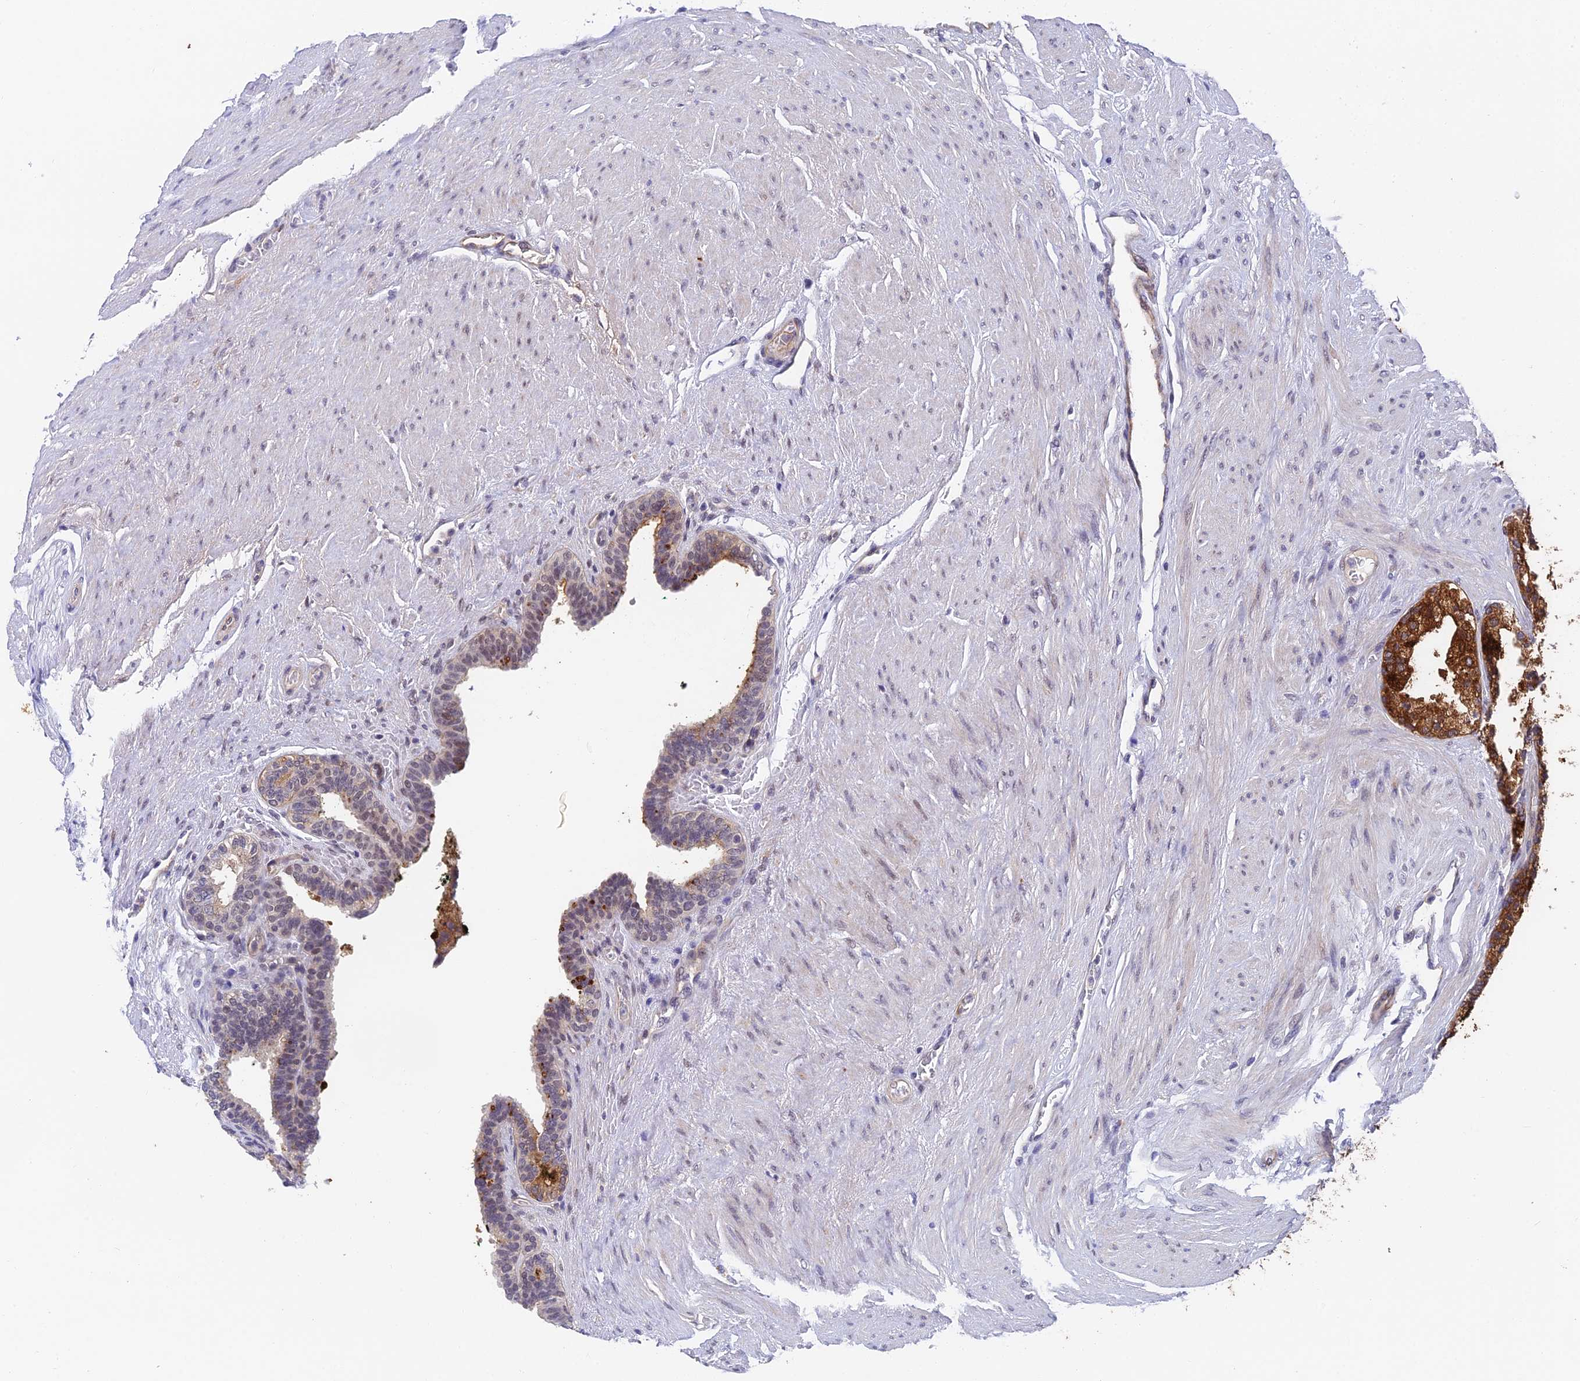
{"staining": {"intensity": "strong", "quantity": "<25%", "location": "cytoplasmic/membranous"}, "tissue": "prostate cancer", "cell_type": "Tumor cells", "image_type": "cancer", "snomed": [{"axis": "morphology", "description": "Adenocarcinoma, High grade"}, {"axis": "topography", "description": "Prostate"}], "caption": "The micrograph exhibits a brown stain indicating the presence of a protein in the cytoplasmic/membranous of tumor cells in prostate adenocarcinoma (high-grade).", "gene": "NSMCE1", "patient": {"sex": "male", "age": 70}}